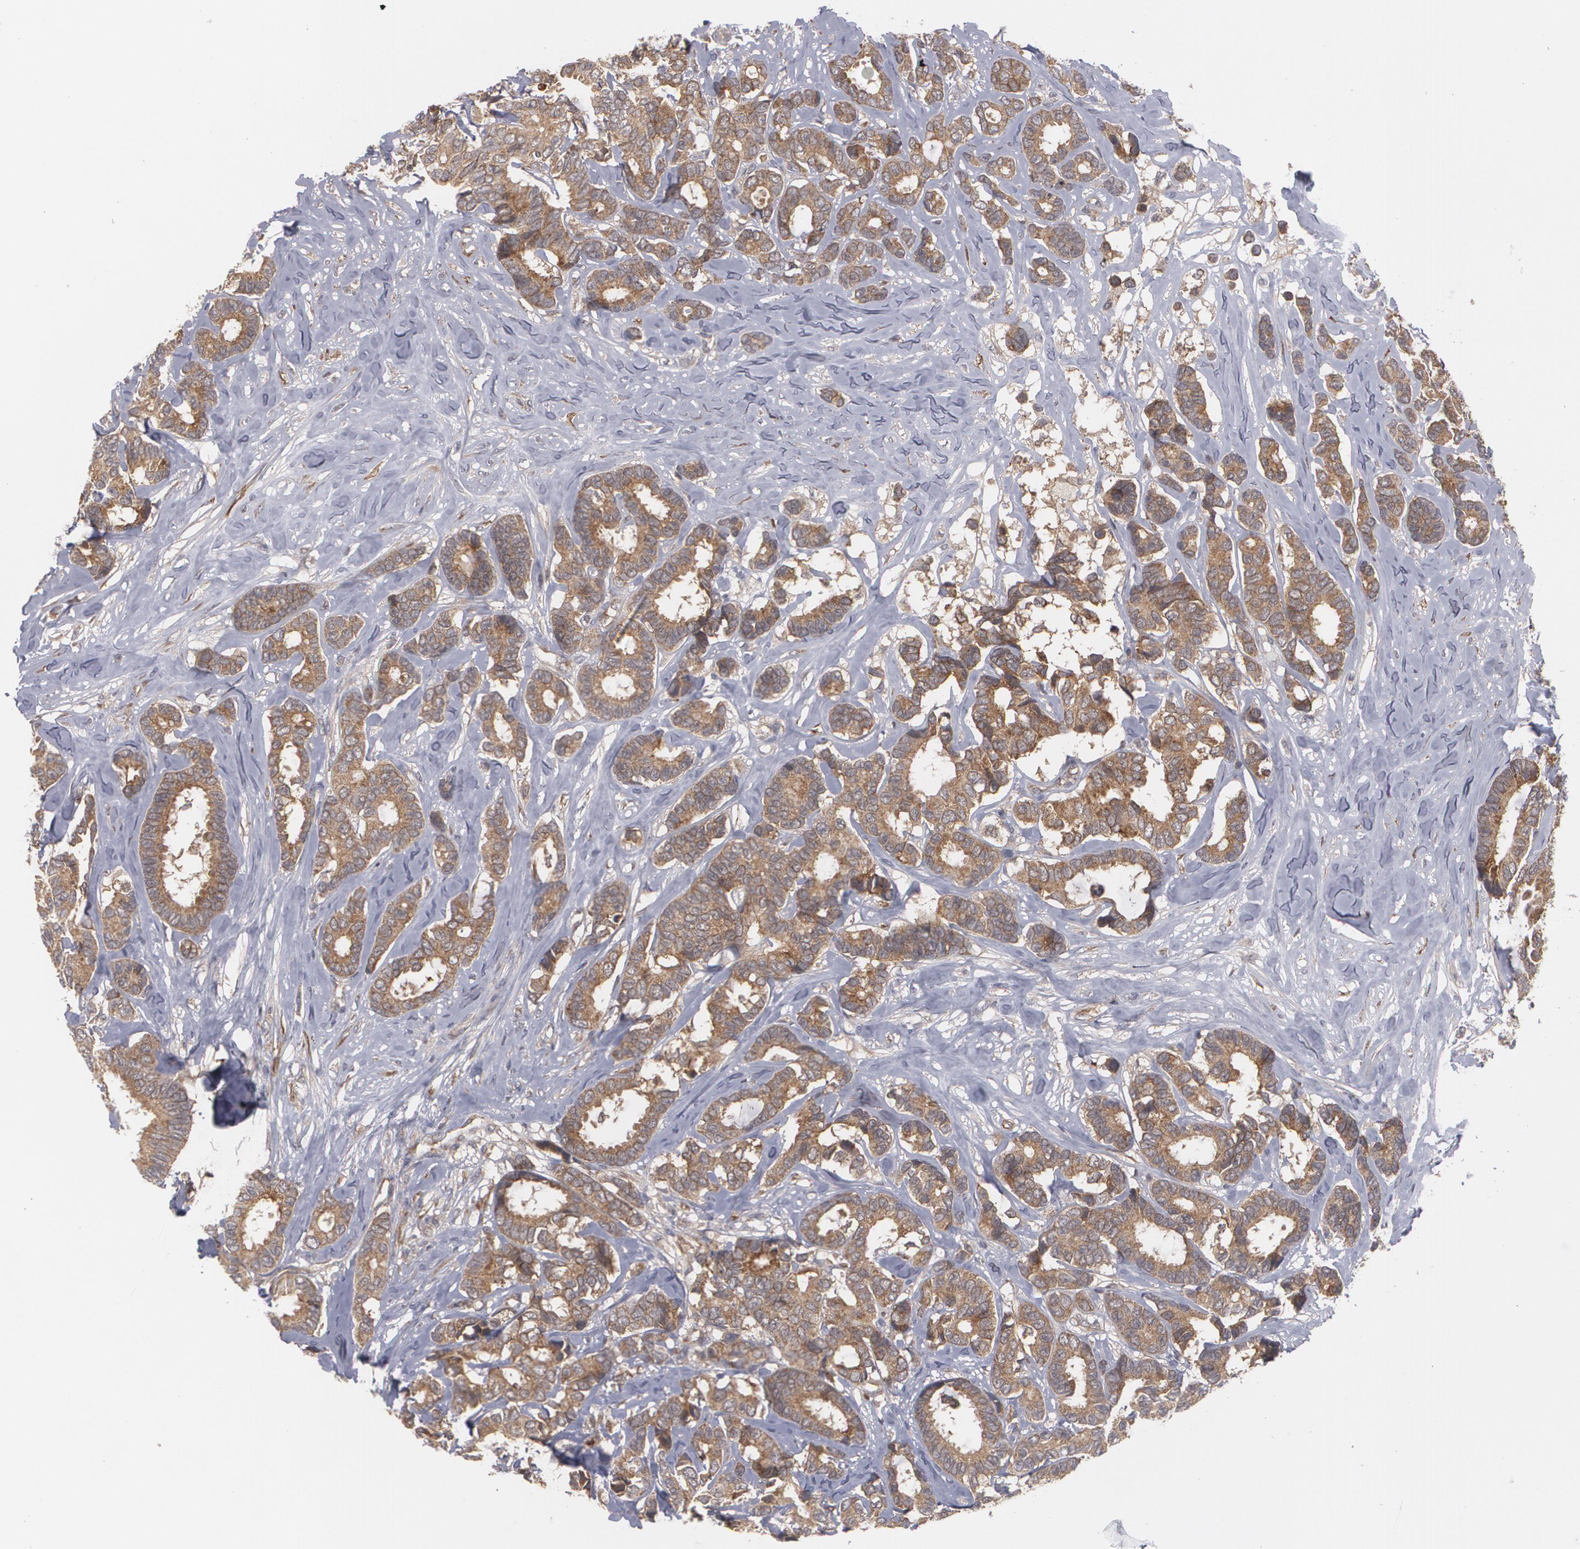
{"staining": {"intensity": "moderate", "quantity": ">75%", "location": "cytoplasmic/membranous"}, "tissue": "breast cancer", "cell_type": "Tumor cells", "image_type": "cancer", "snomed": [{"axis": "morphology", "description": "Duct carcinoma"}, {"axis": "topography", "description": "Breast"}], "caption": "Tumor cells exhibit medium levels of moderate cytoplasmic/membranous positivity in approximately >75% of cells in invasive ductal carcinoma (breast). (Stains: DAB (3,3'-diaminobenzidine) in brown, nuclei in blue, Microscopy: brightfield microscopy at high magnification).", "gene": "BMP6", "patient": {"sex": "female", "age": 87}}